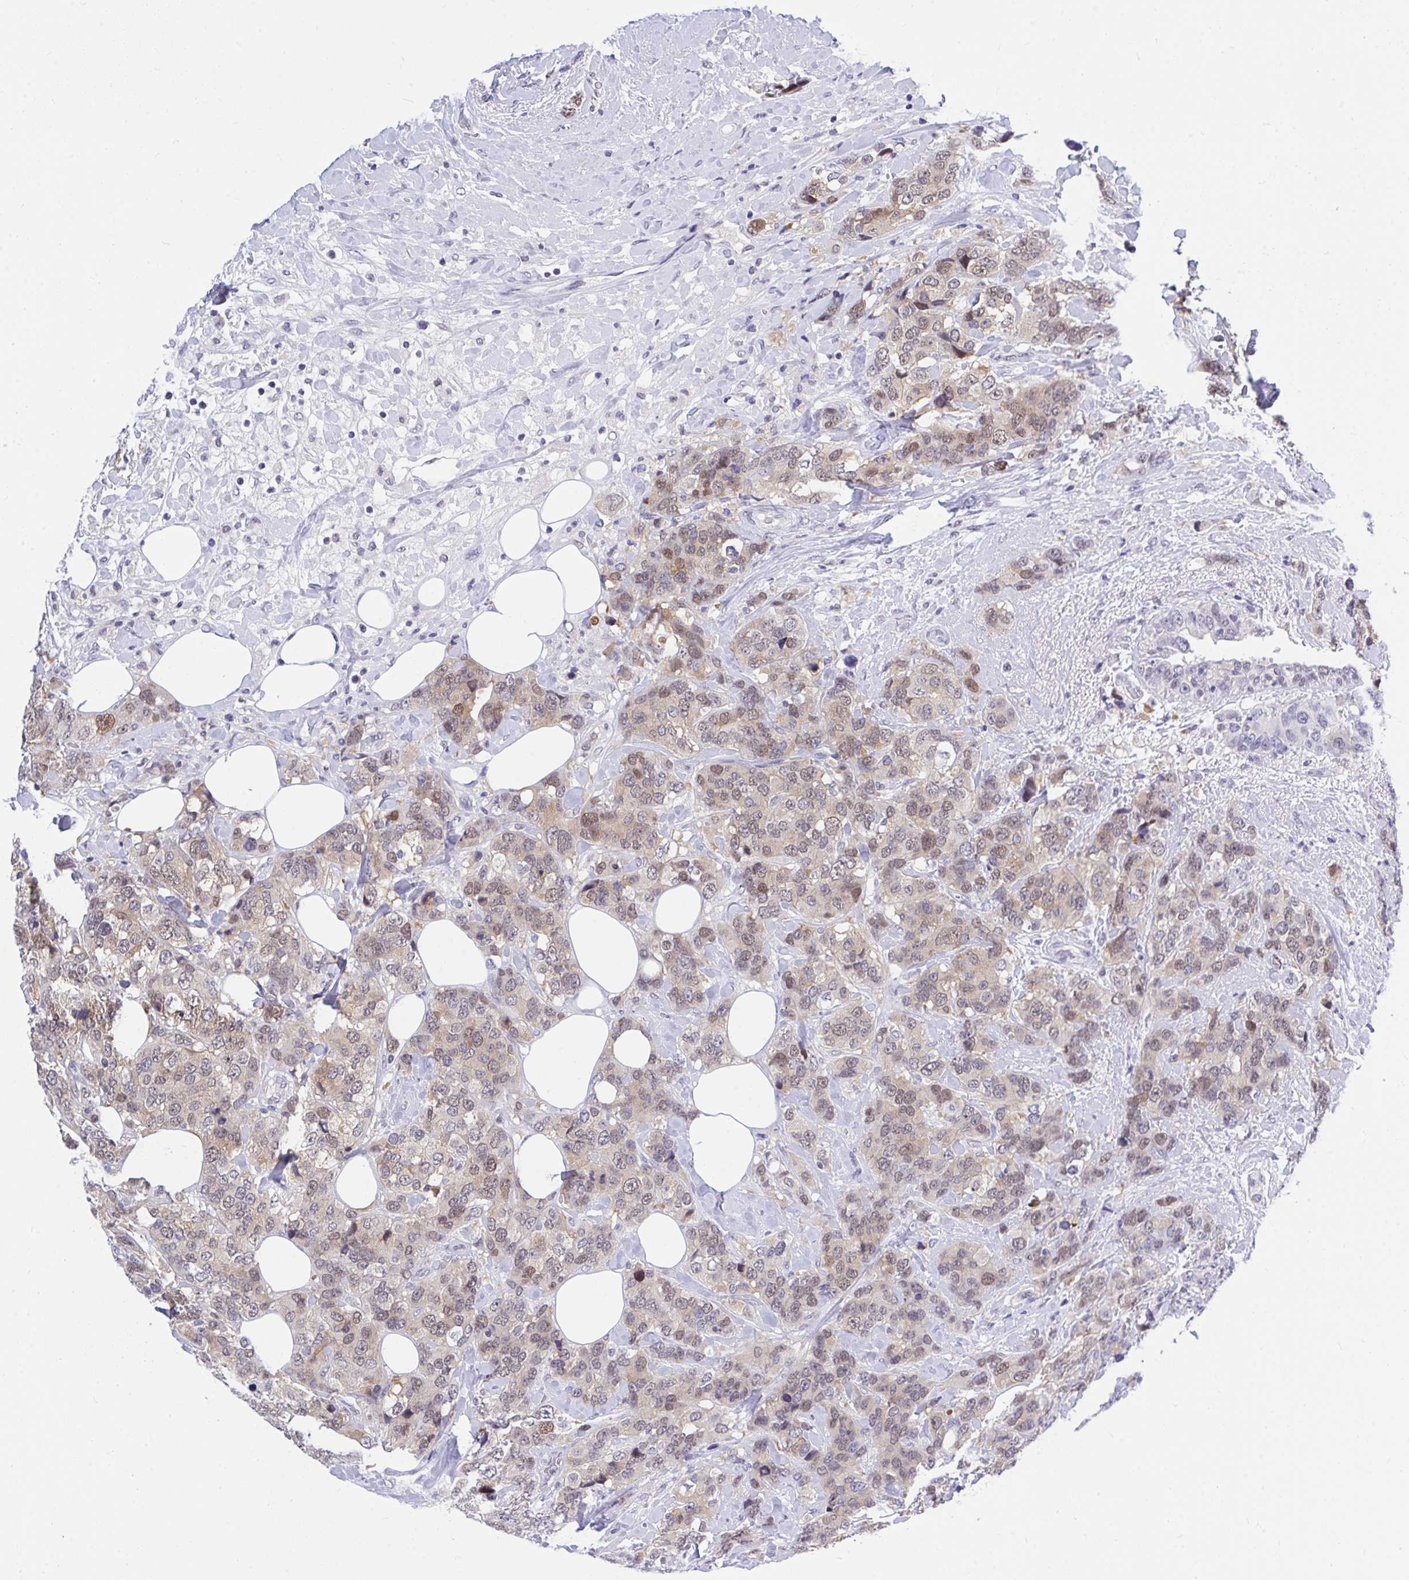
{"staining": {"intensity": "weak", "quantity": ">75%", "location": "nuclear"}, "tissue": "breast cancer", "cell_type": "Tumor cells", "image_type": "cancer", "snomed": [{"axis": "morphology", "description": "Lobular carcinoma"}, {"axis": "topography", "description": "Breast"}], "caption": "A brown stain highlights weak nuclear positivity of a protein in breast lobular carcinoma tumor cells. (DAB = brown stain, brightfield microscopy at high magnification).", "gene": "THOP1", "patient": {"sex": "female", "age": 59}}